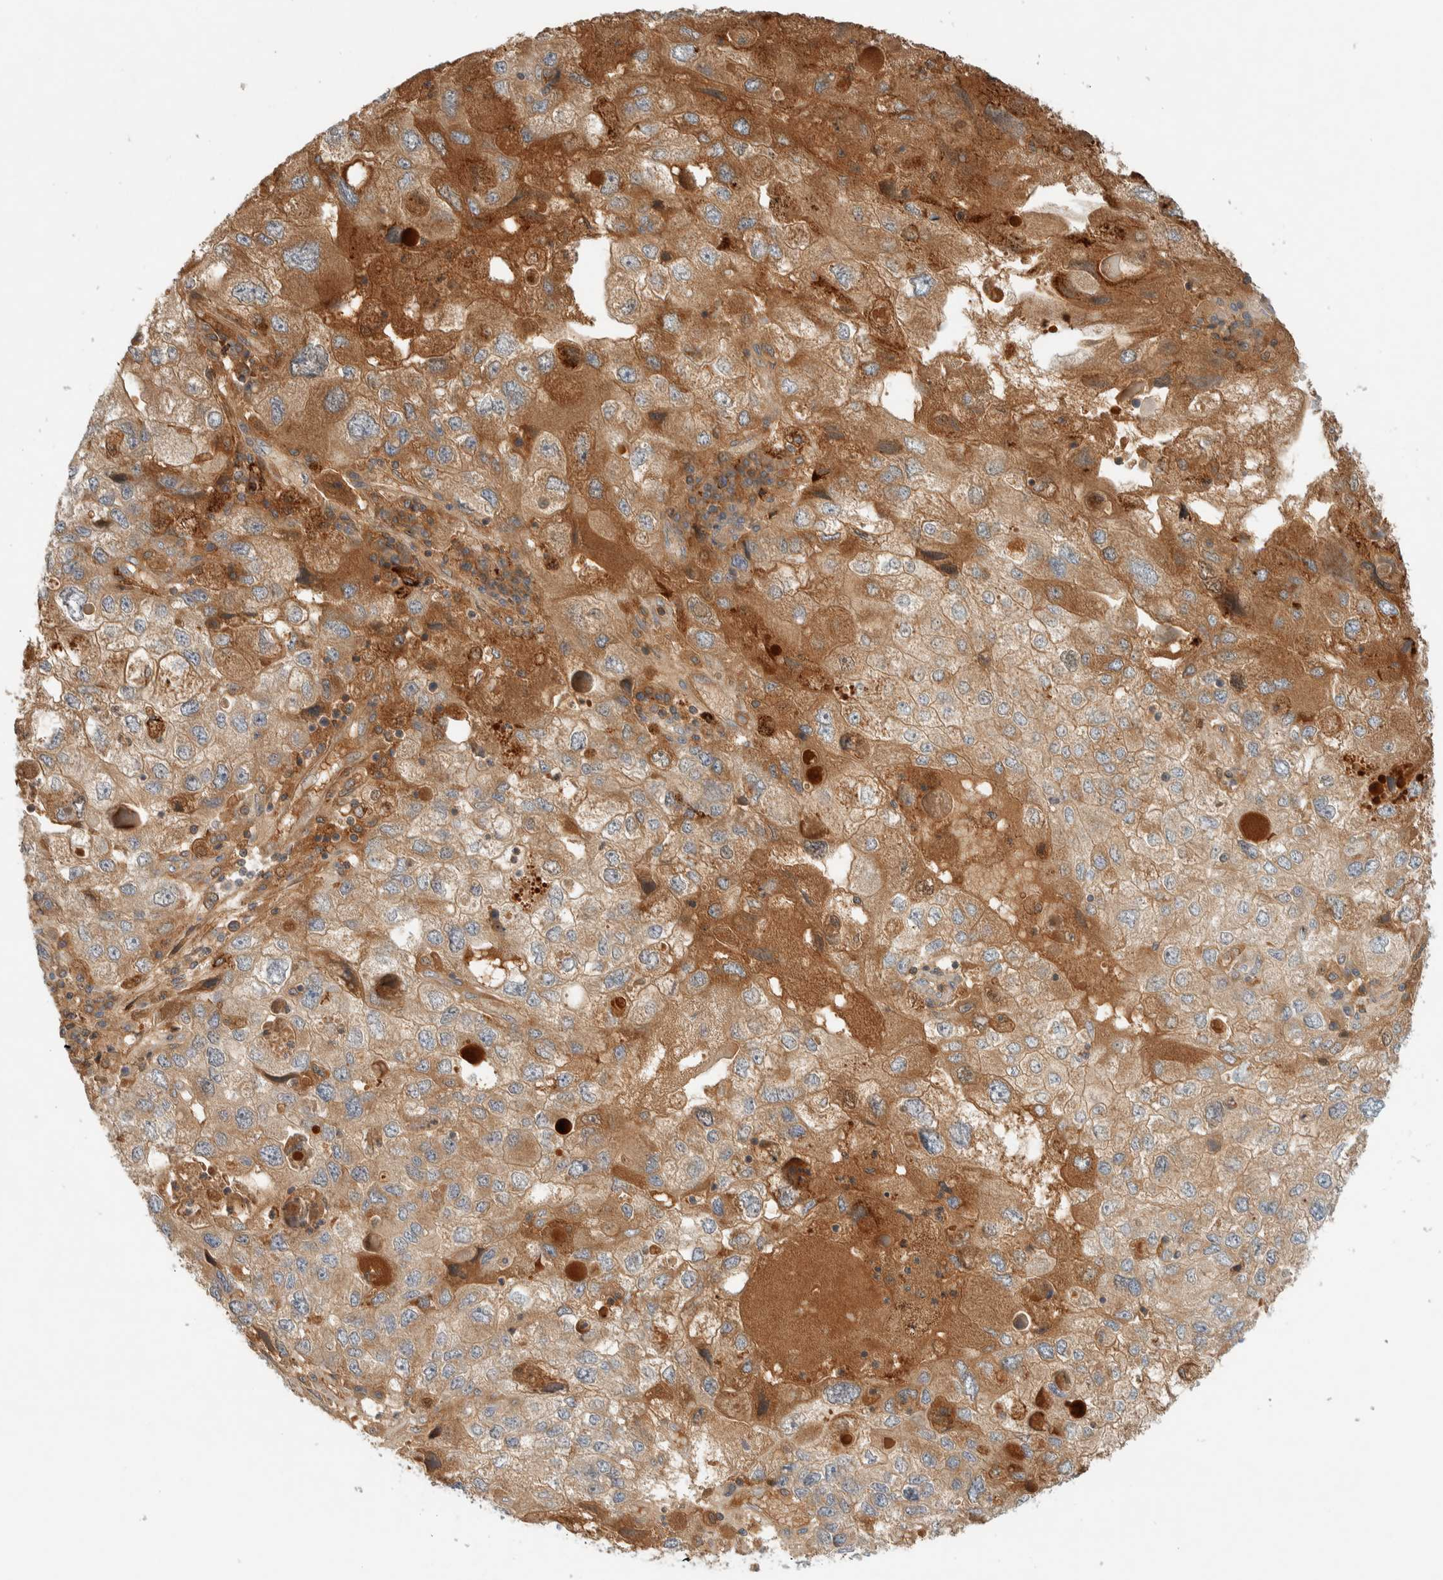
{"staining": {"intensity": "moderate", "quantity": ">75%", "location": "cytoplasmic/membranous"}, "tissue": "endometrial cancer", "cell_type": "Tumor cells", "image_type": "cancer", "snomed": [{"axis": "morphology", "description": "Adenocarcinoma, NOS"}, {"axis": "topography", "description": "Endometrium"}], "caption": "Endometrial cancer (adenocarcinoma) tissue shows moderate cytoplasmic/membranous staining in about >75% of tumor cells, visualized by immunohistochemistry.", "gene": "FAM167A", "patient": {"sex": "female", "age": 49}}